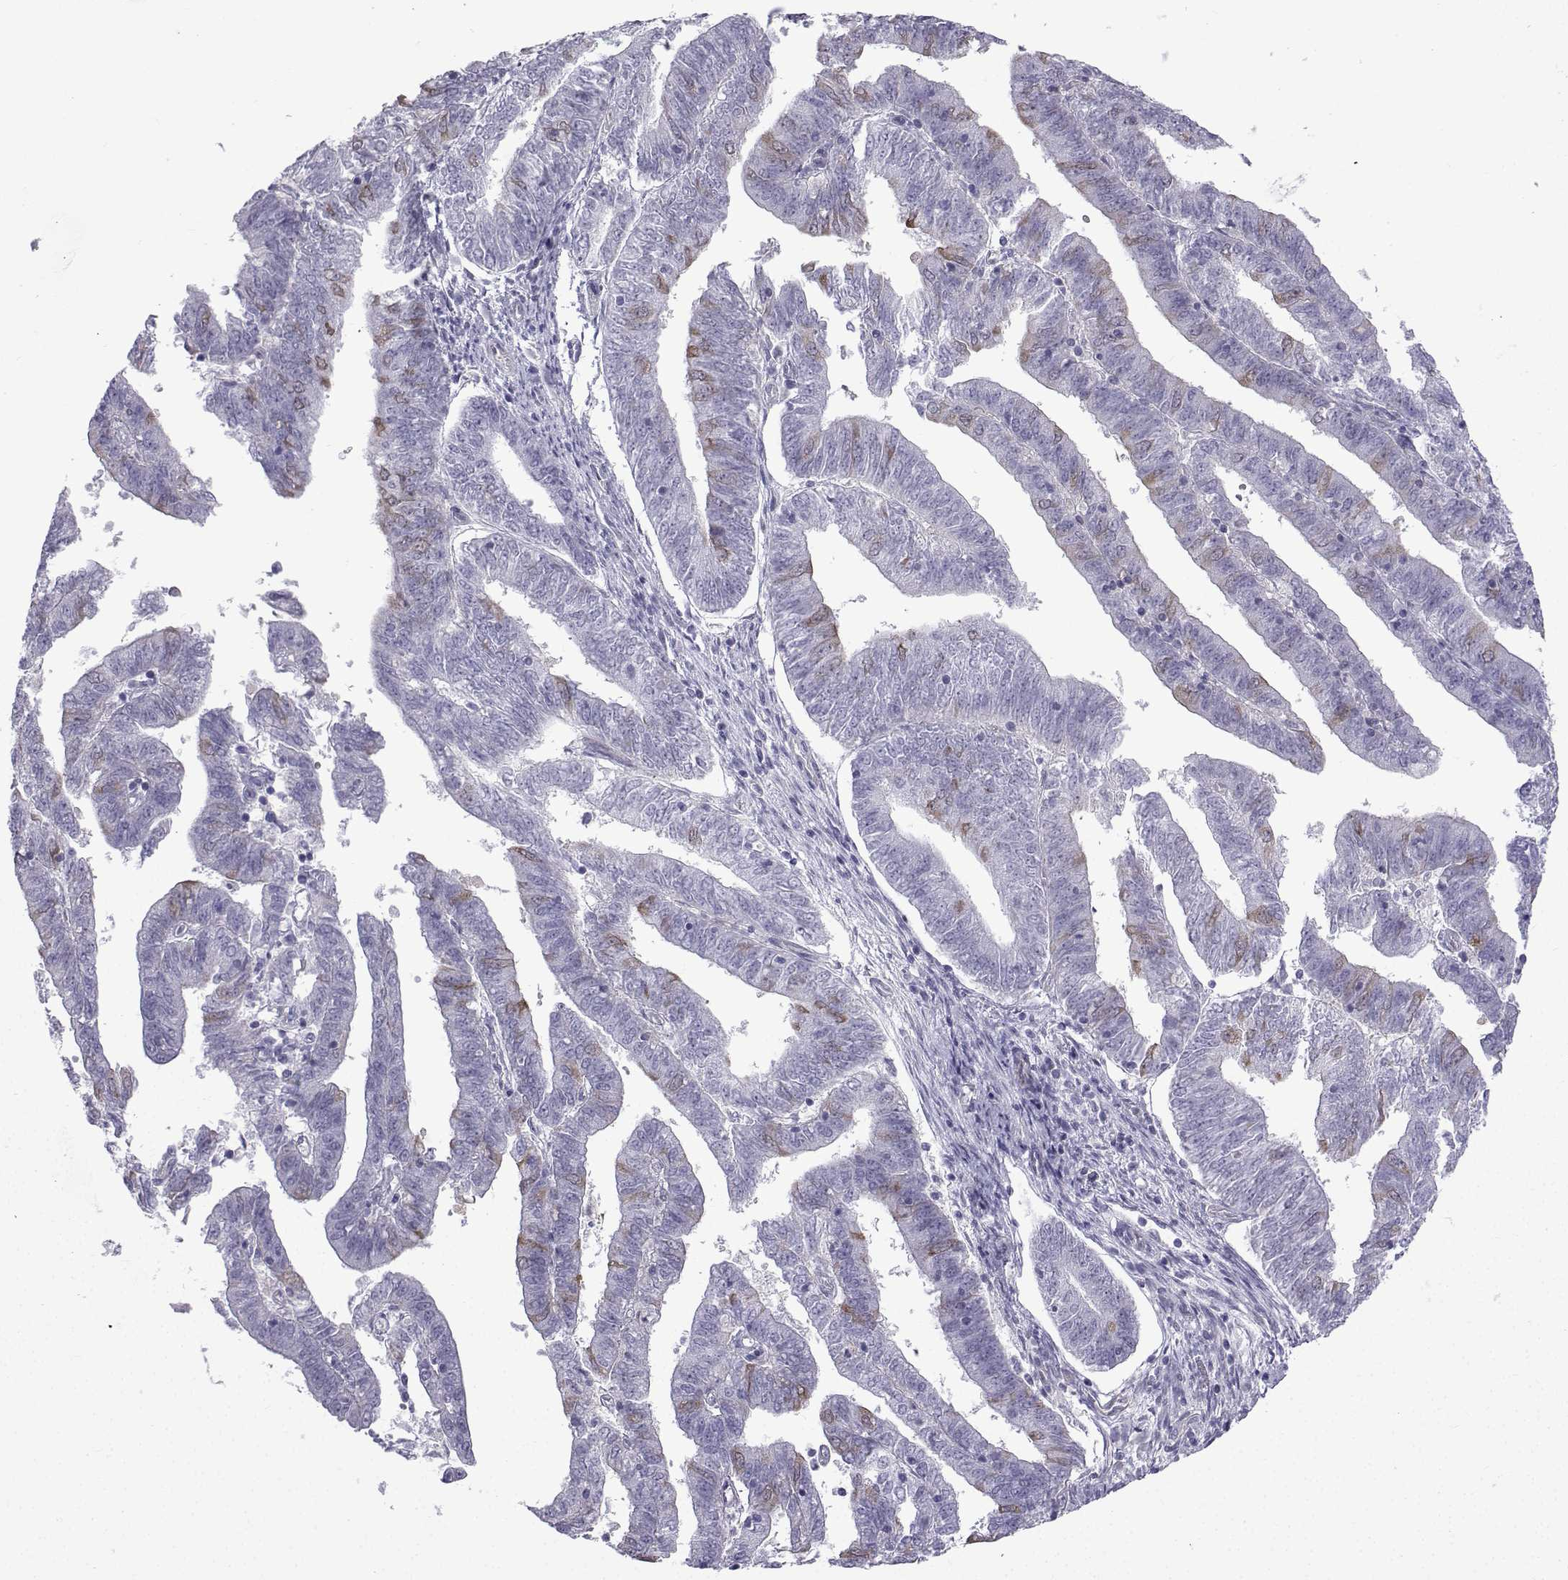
{"staining": {"intensity": "negative", "quantity": "none", "location": "none"}, "tissue": "endometrial cancer", "cell_type": "Tumor cells", "image_type": "cancer", "snomed": [{"axis": "morphology", "description": "Adenocarcinoma, NOS"}, {"axis": "topography", "description": "Endometrium"}], "caption": "Immunohistochemistry image of endometrial cancer stained for a protein (brown), which demonstrates no positivity in tumor cells. (Immunohistochemistry (ihc), brightfield microscopy, high magnification).", "gene": "CFAP53", "patient": {"sex": "female", "age": 82}}